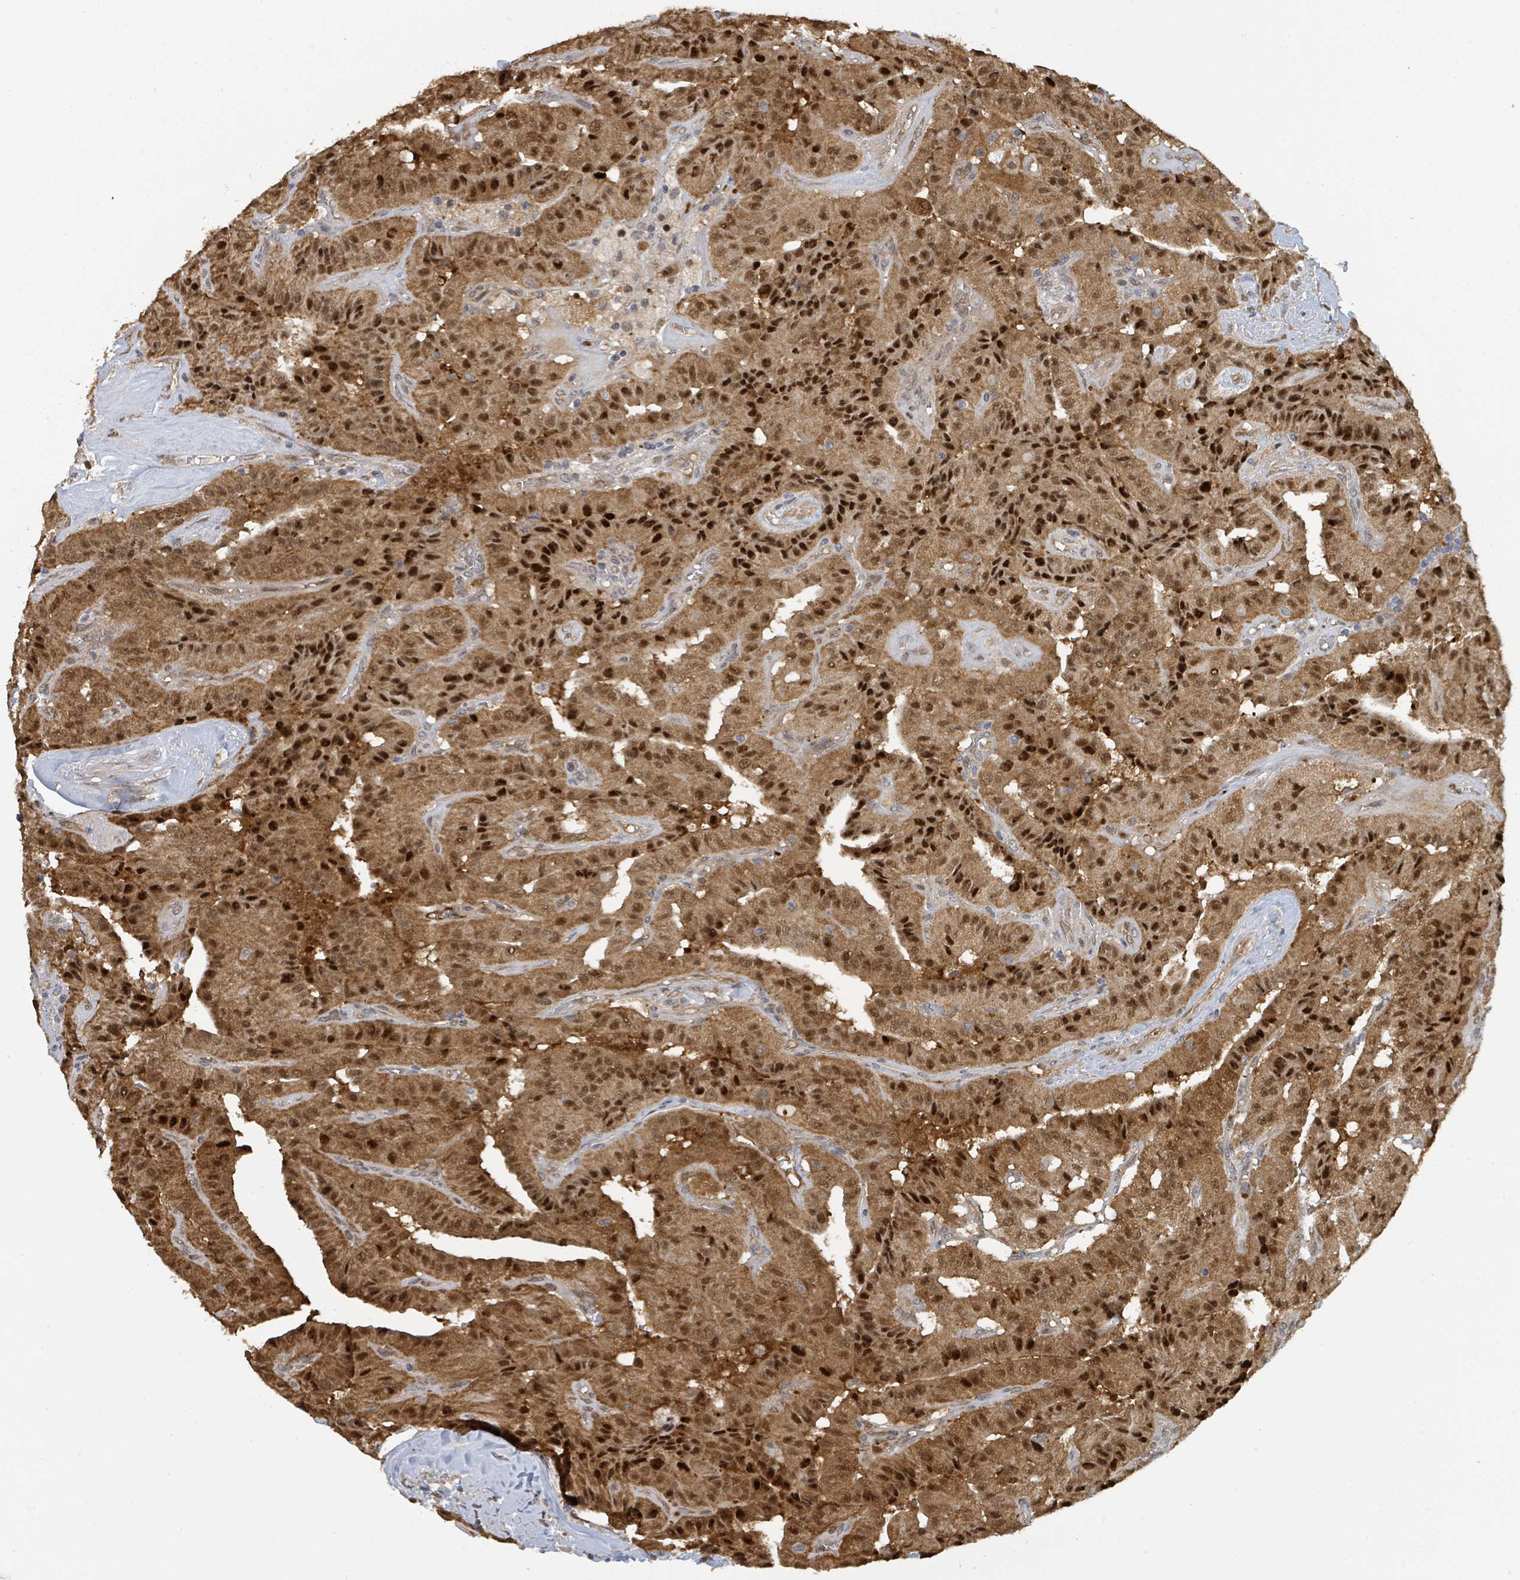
{"staining": {"intensity": "strong", "quantity": ">75%", "location": "cytoplasmic/membranous,nuclear"}, "tissue": "thyroid cancer", "cell_type": "Tumor cells", "image_type": "cancer", "snomed": [{"axis": "morphology", "description": "Normal tissue, NOS"}, {"axis": "morphology", "description": "Papillary adenocarcinoma, NOS"}, {"axis": "topography", "description": "Thyroid gland"}], "caption": "Human thyroid cancer stained for a protein (brown) displays strong cytoplasmic/membranous and nuclear positive positivity in approximately >75% of tumor cells.", "gene": "PSMB7", "patient": {"sex": "female", "age": 59}}